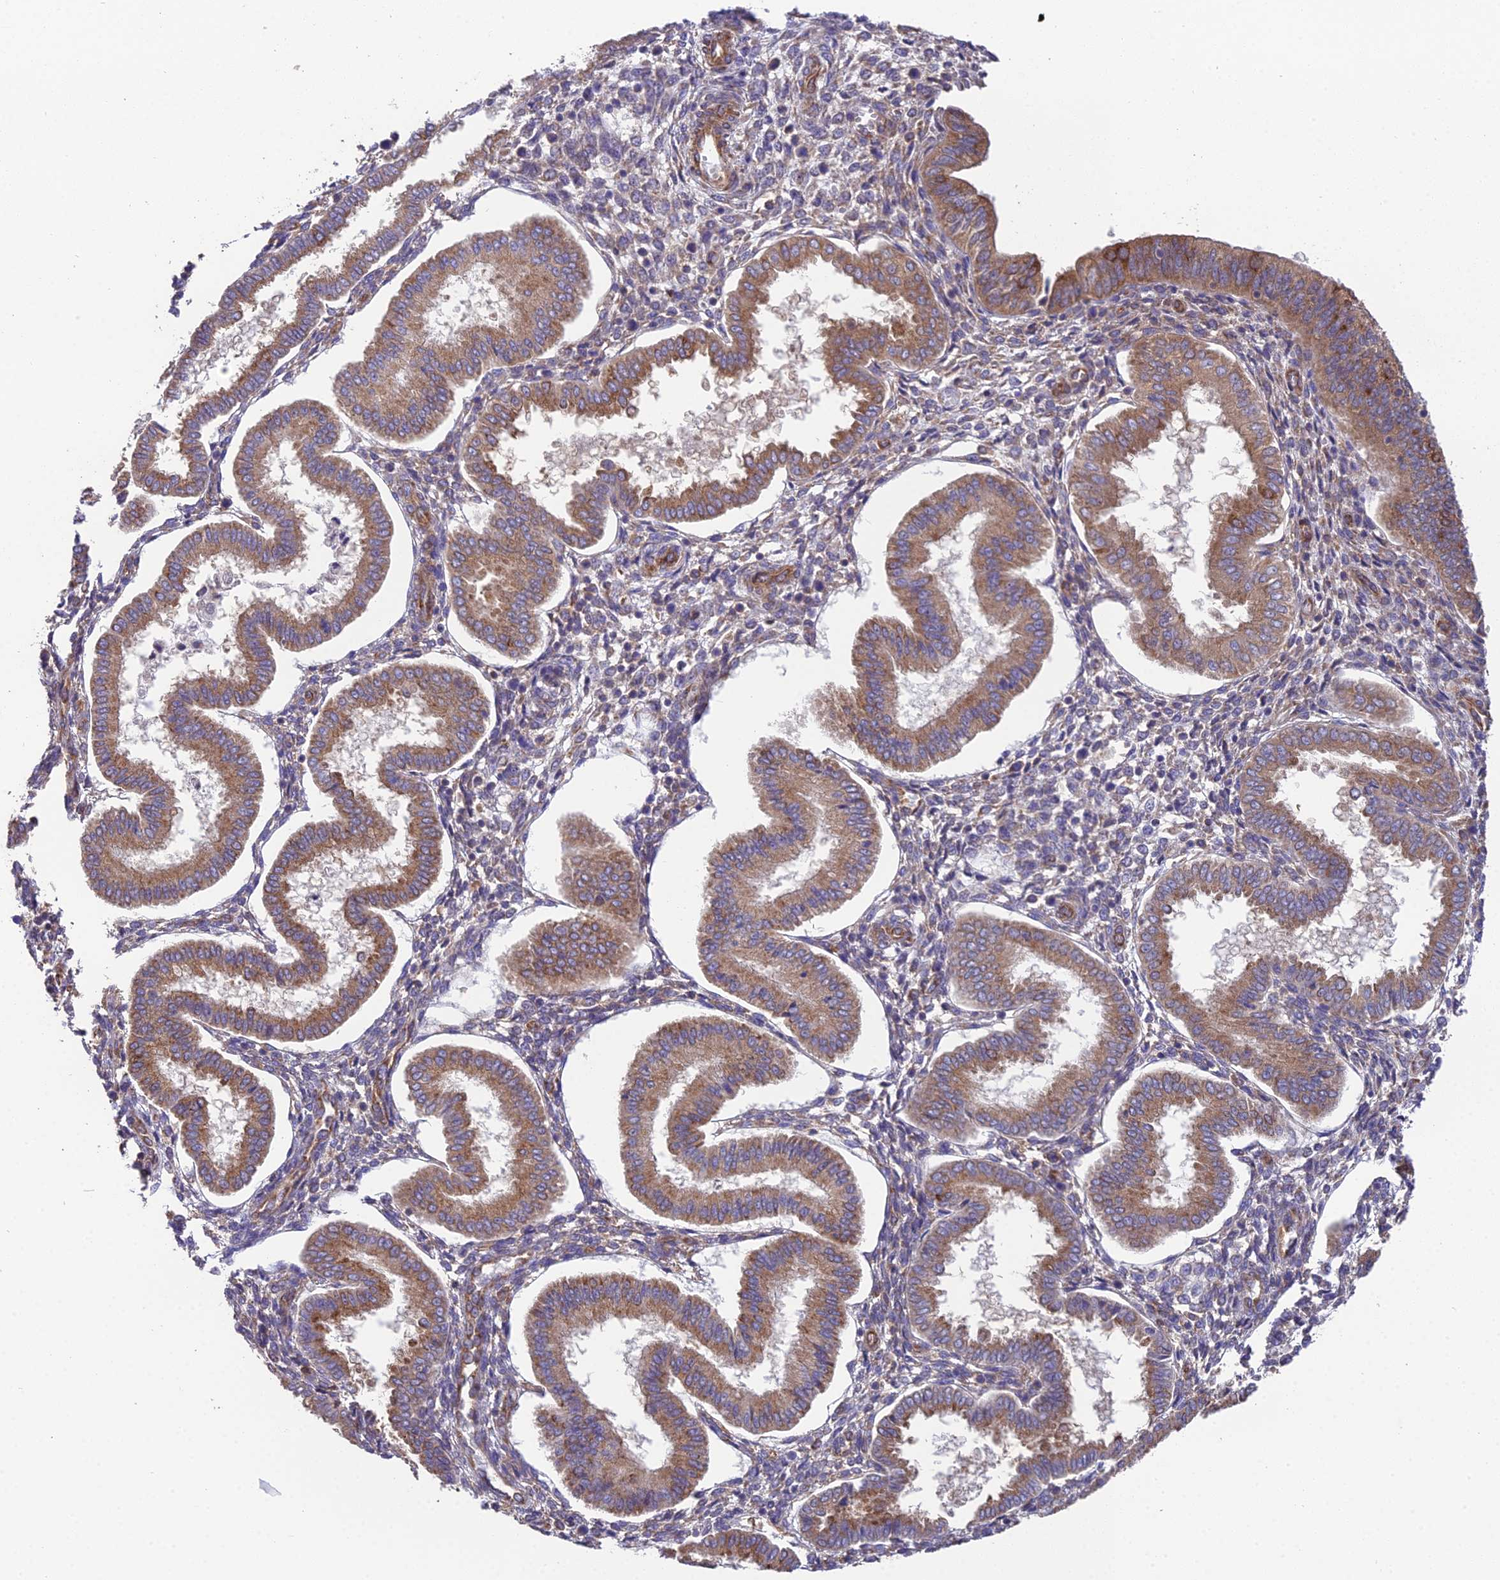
{"staining": {"intensity": "moderate", "quantity": "<25%", "location": "cytoplasmic/membranous"}, "tissue": "endometrium", "cell_type": "Cells in endometrial stroma", "image_type": "normal", "snomed": [{"axis": "morphology", "description": "Normal tissue, NOS"}, {"axis": "topography", "description": "Endometrium"}], "caption": "Endometrium stained with DAB (3,3'-diaminobenzidine) IHC reveals low levels of moderate cytoplasmic/membranous expression in approximately <25% of cells in endometrial stroma.", "gene": "BLOC1S4", "patient": {"sex": "female", "age": 24}}